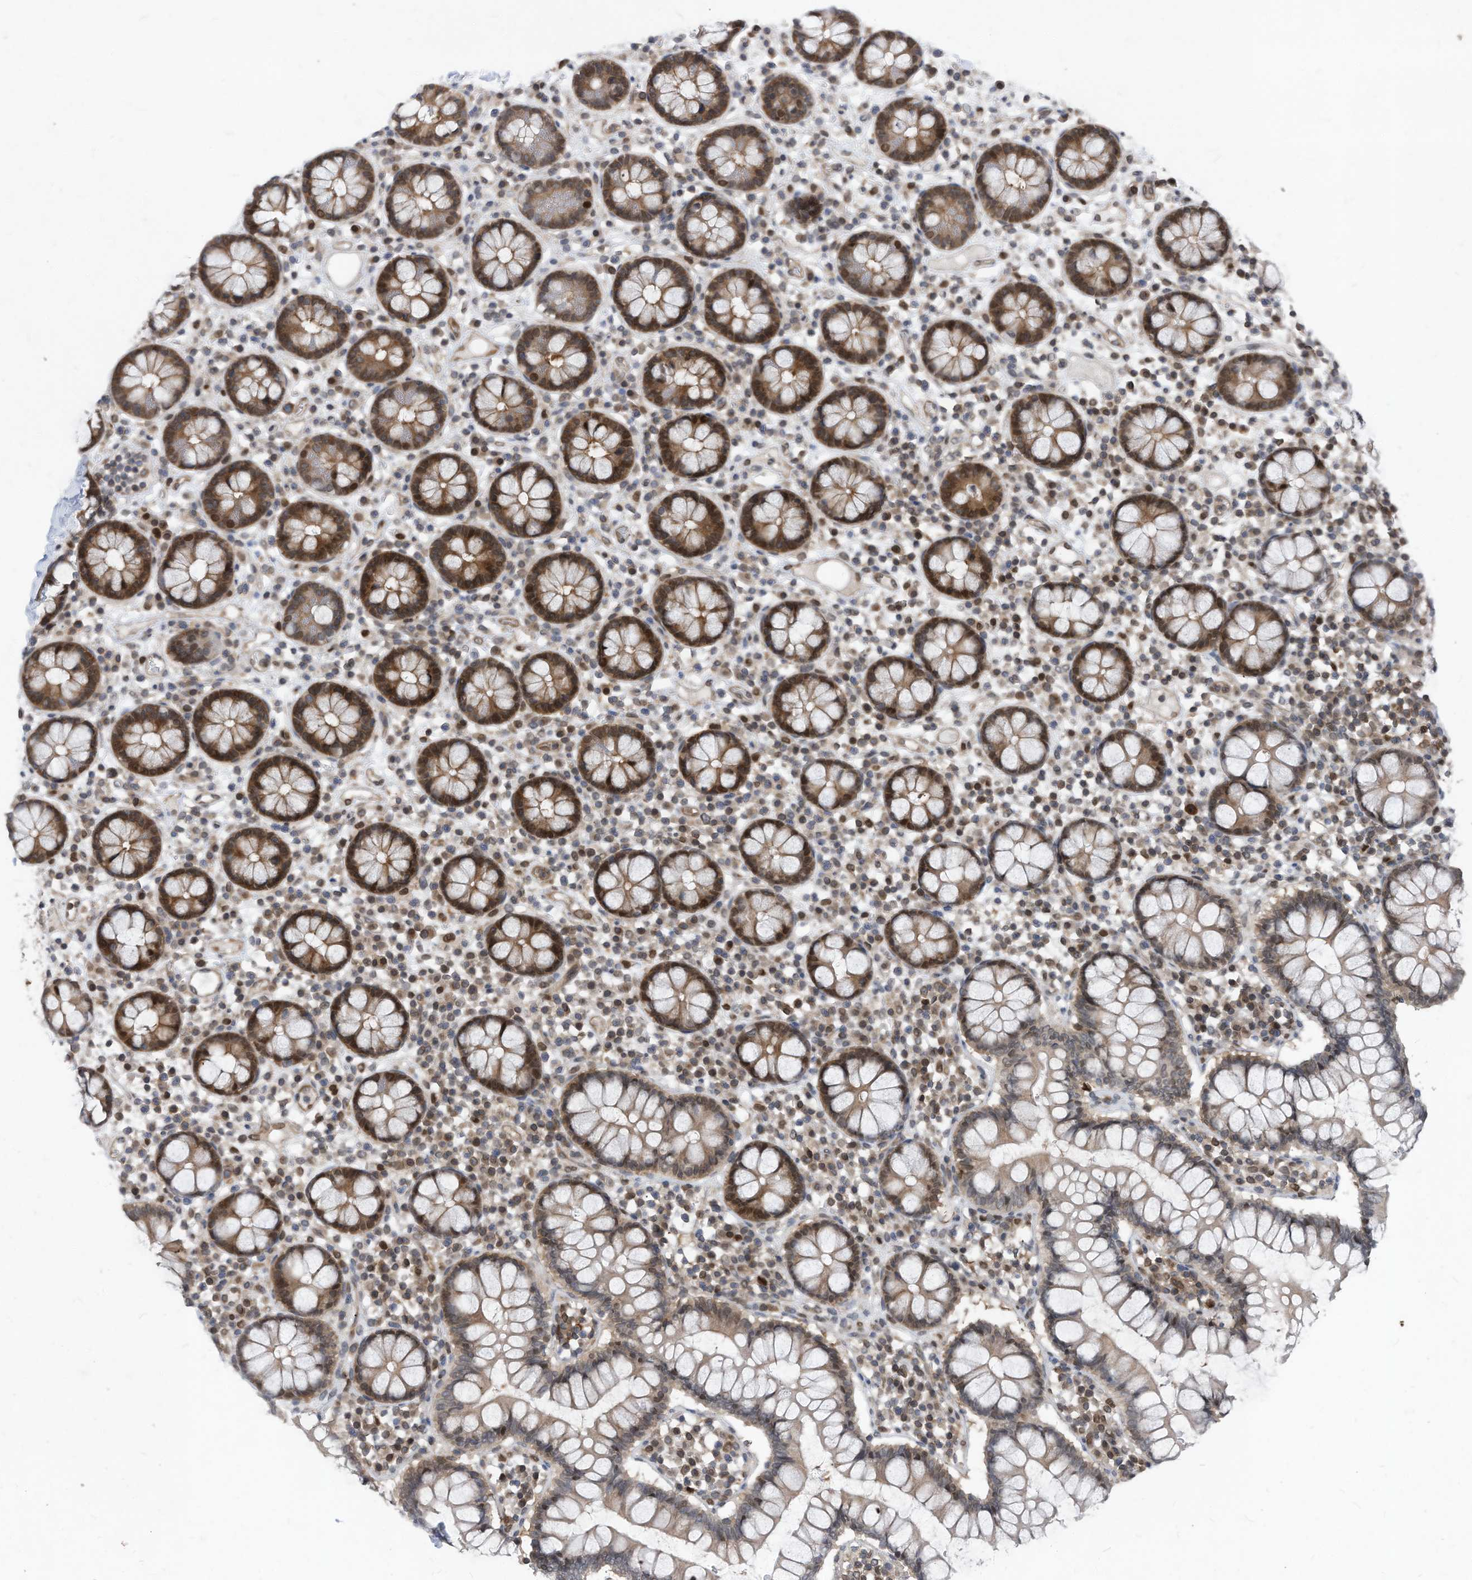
{"staining": {"intensity": "weak", "quantity": ">75%", "location": "cytoplasmic/membranous"}, "tissue": "colon", "cell_type": "Endothelial cells", "image_type": "normal", "snomed": [{"axis": "morphology", "description": "Normal tissue, NOS"}, {"axis": "topography", "description": "Colon"}], "caption": "Approximately >75% of endothelial cells in benign colon display weak cytoplasmic/membranous protein expression as visualized by brown immunohistochemical staining.", "gene": "KPNB1", "patient": {"sex": "female", "age": 79}}